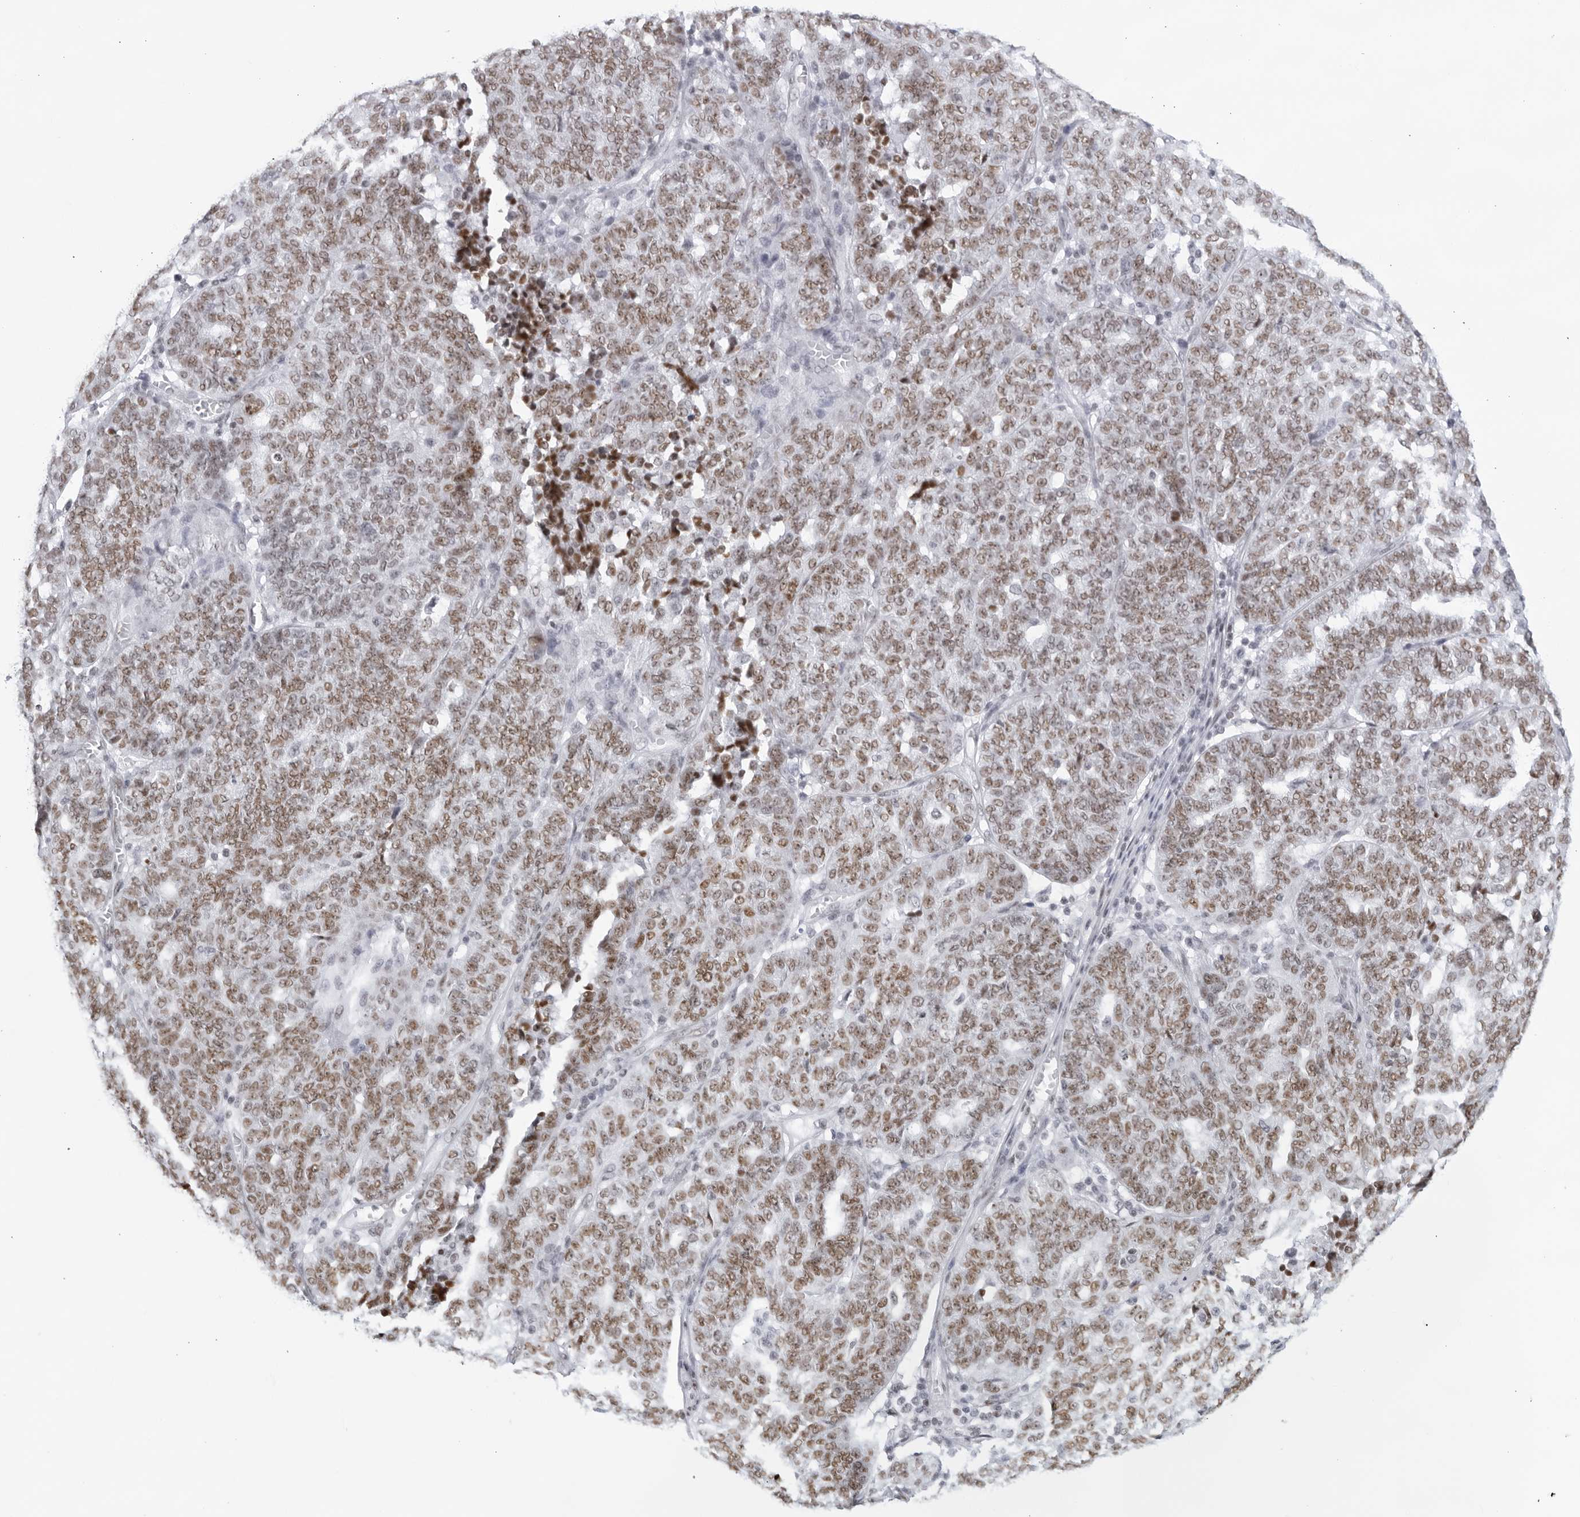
{"staining": {"intensity": "moderate", "quantity": ">75%", "location": "nuclear"}, "tissue": "ovarian cancer", "cell_type": "Tumor cells", "image_type": "cancer", "snomed": [{"axis": "morphology", "description": "Cystadenocarcinoma, serous, NOS"}, {"axis": "topography", "description": "Ovary"}], "caption": "DAB (3,3'-diaminobenzidine) immunohistochemical staining of human serous cystadenocarcinoma (ovarian) shows moderate nuclear protein expression in approximately >75% of tumor cells.", "gene": "HP1BP3", "patient": {"sex": "female", "age": 59}}